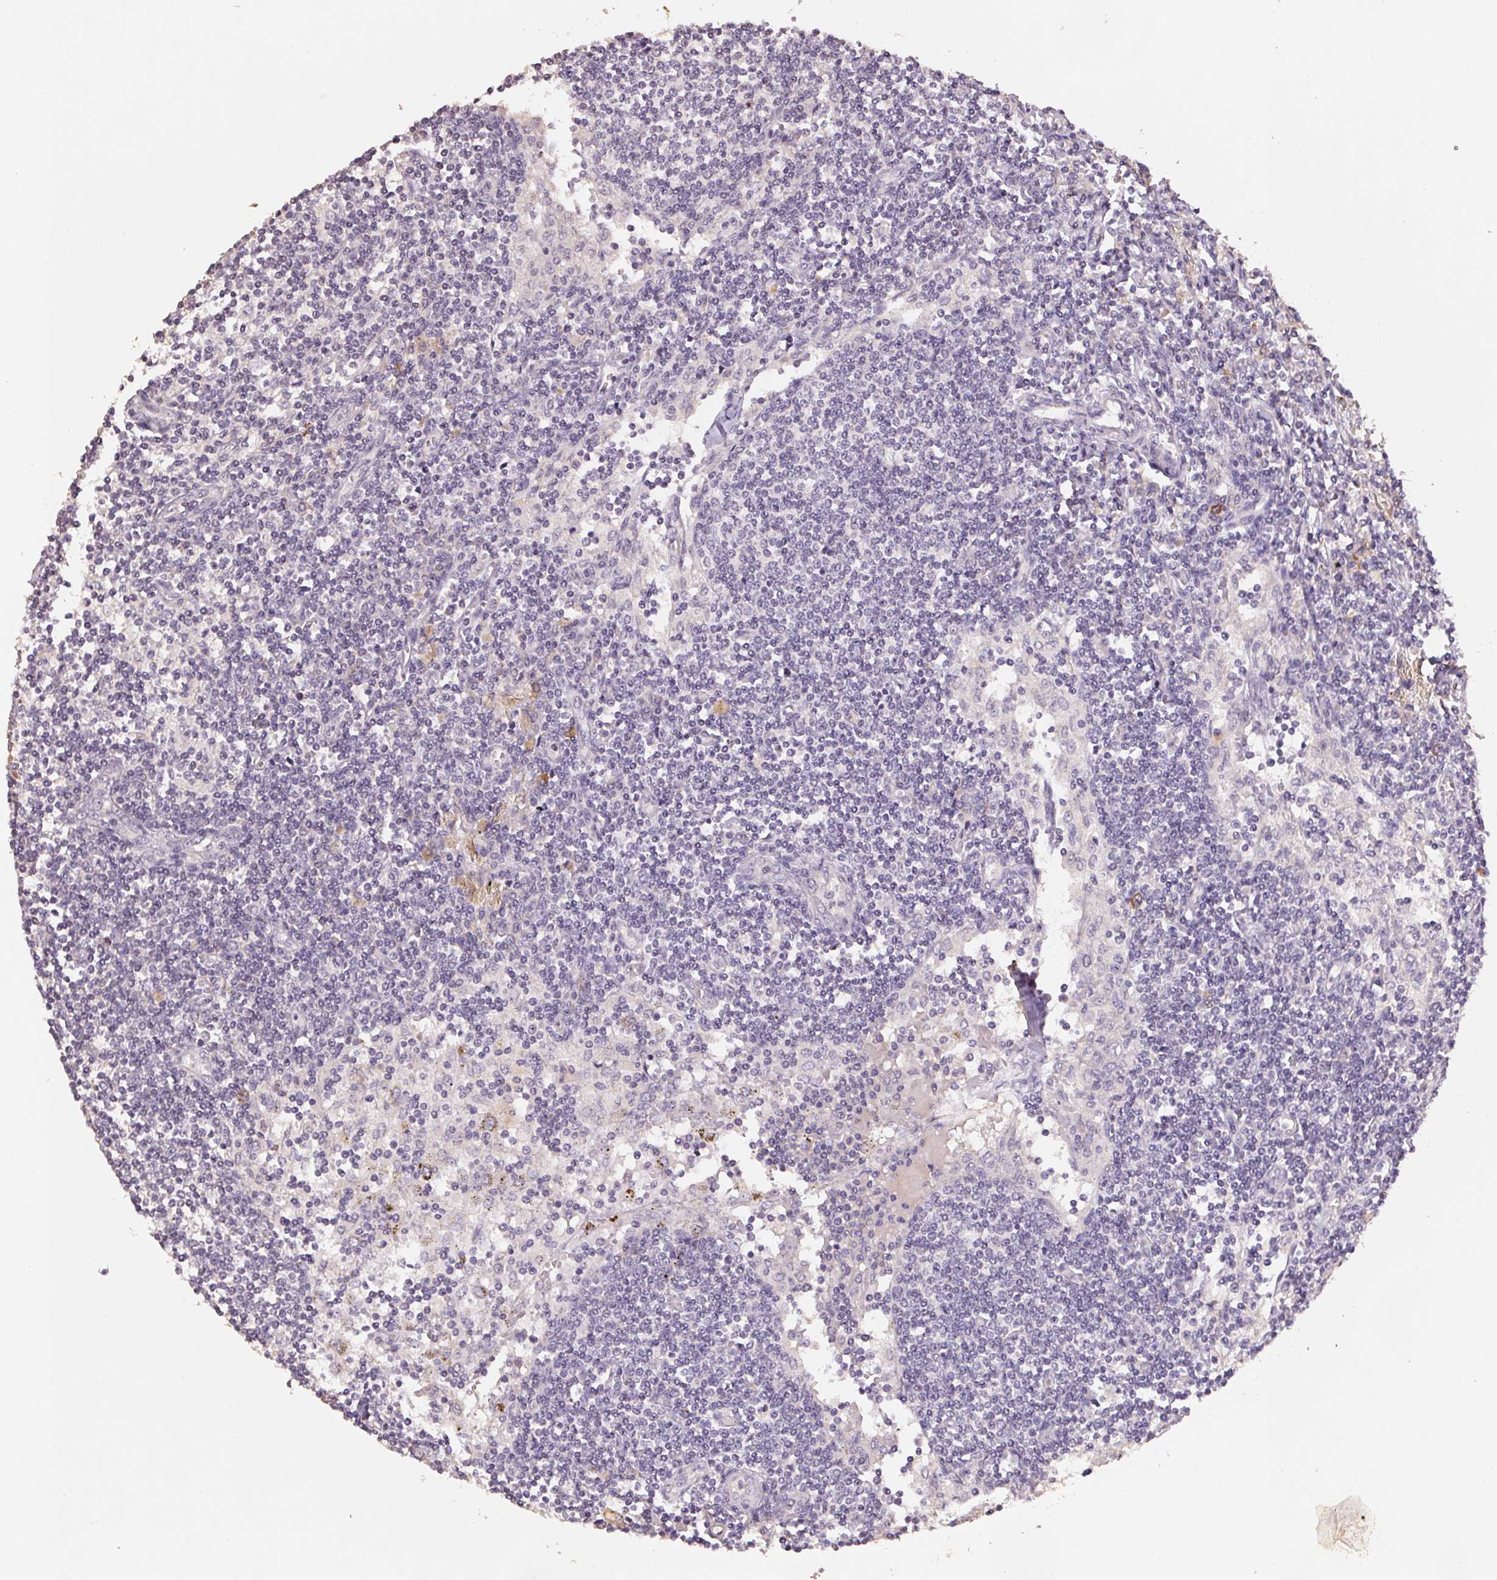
{"staining": {"intensity": "negative", "quantity": "none", "location": "none"}, "tissue": "lymph node", "cell_type": "Germinal center cells", "image_type": "normal", "snomed": [{"axis": "morphology", "description": "Normal tissue, NOS"}, {"axis": "topography", "description": "Lymph node"}], "caption": "Immunohistochemistry image of unremarkable lymph node stained for a protein (brown), which exhibits no positivity in germinal center cells. The staining was performed using DAB to visualize the protein expression in brown, while the nuclei were stained in blue with hematoxylin (Magnification: 20x).", "gene": "CENPF", "patient": {"sex": "female", "age": 69}}